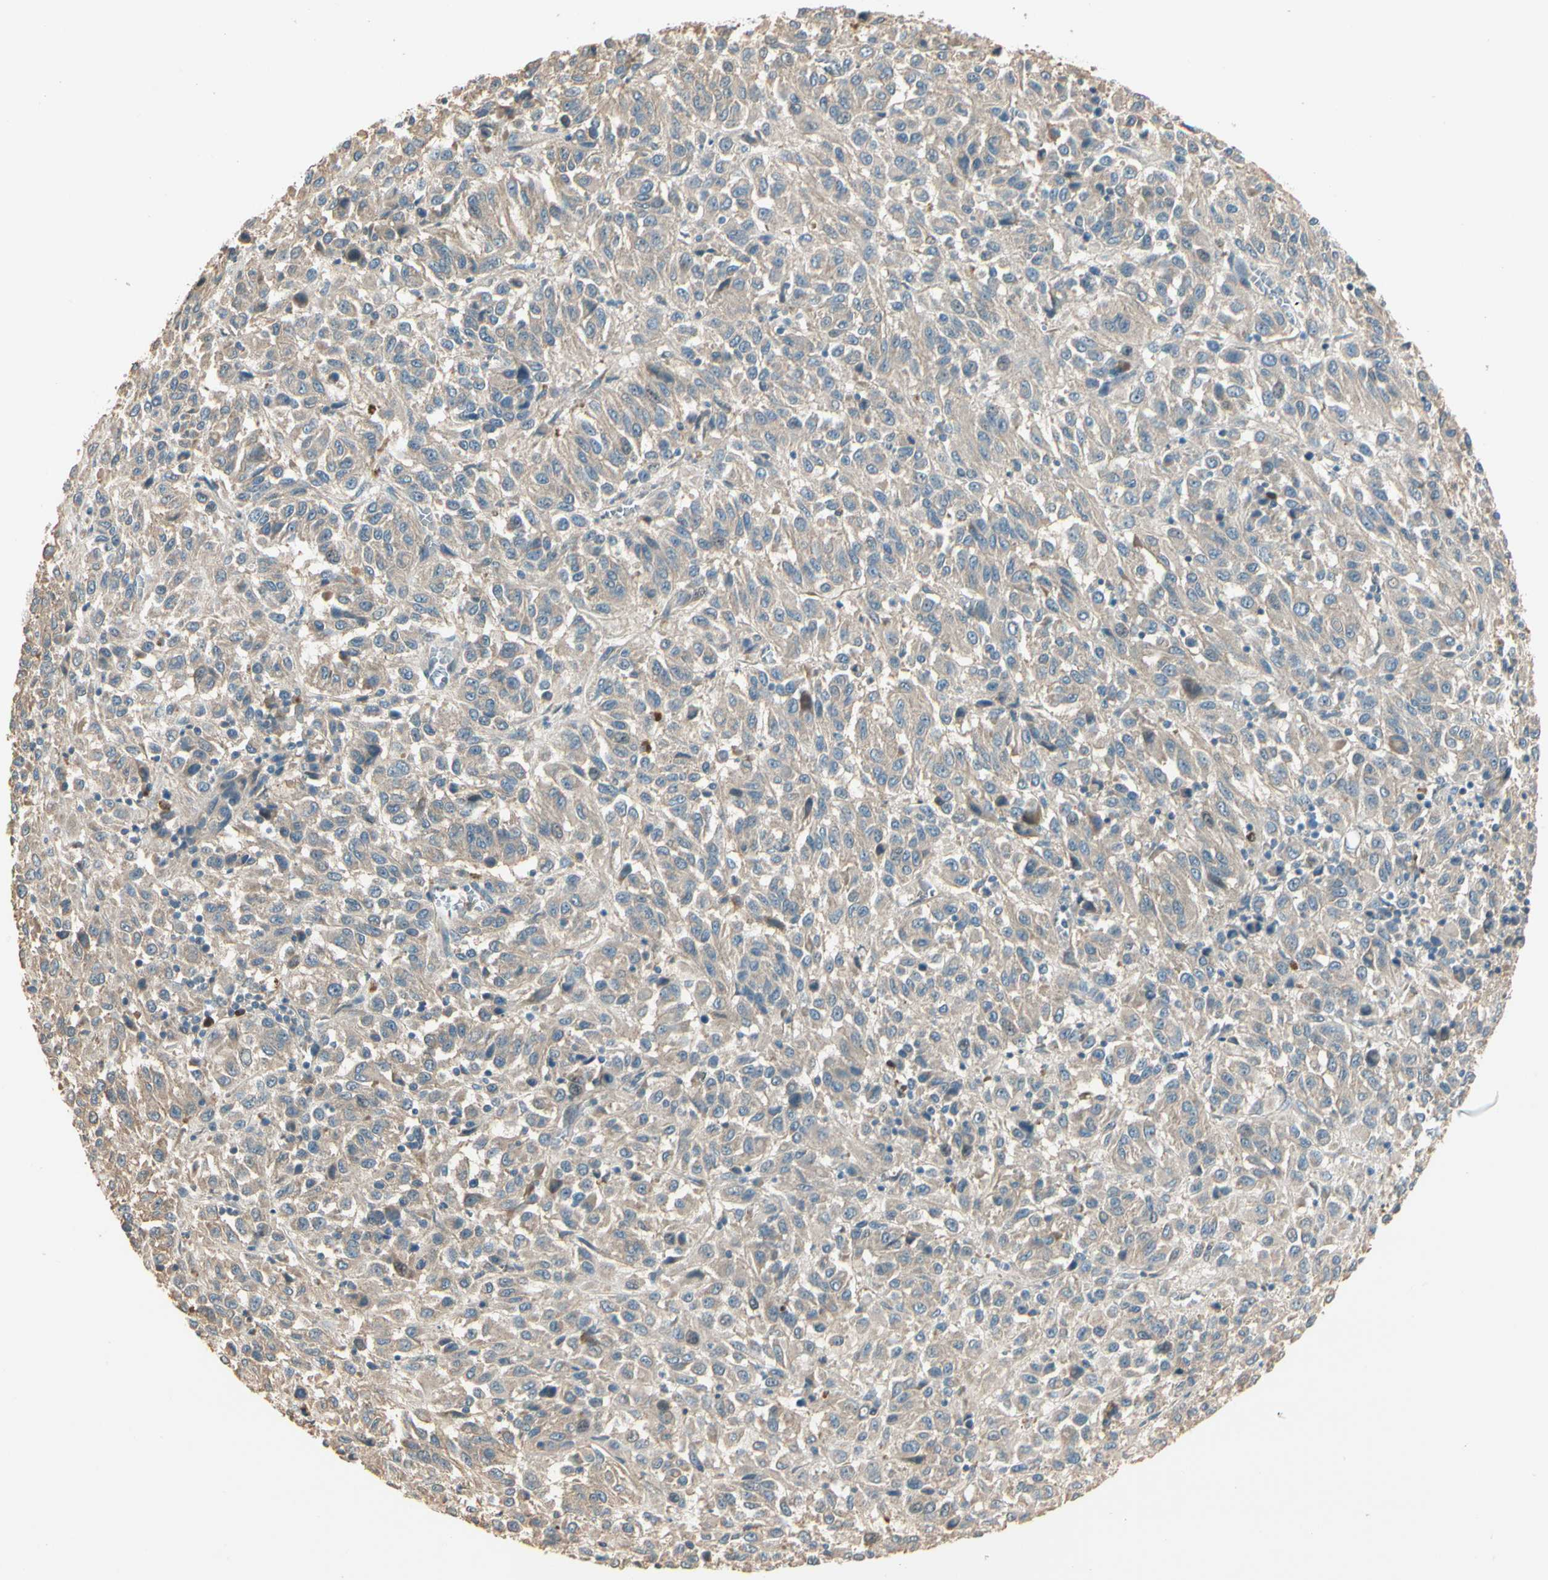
{"staining": {"intensity": "negative", "quantity": "none", "location": "none"}, "tissue": "melanoma", "cell_type": "Tumor cells", "image_type": "cancer", "snomed": [{"axis": "morphology", "description": "Malignant melanoma, Metastatic site"}, {"axis": "topography", "description": "Lung"}], "caption": "Immunohistochemistry (IHC) image of neoplastic tissue: malignant melanoma (metastatic site) stained with DAB reveals no significant protein staining in tumor cells.", "gene": "TNFRSF21", "patient": {"sex": "male", "age": 64}}